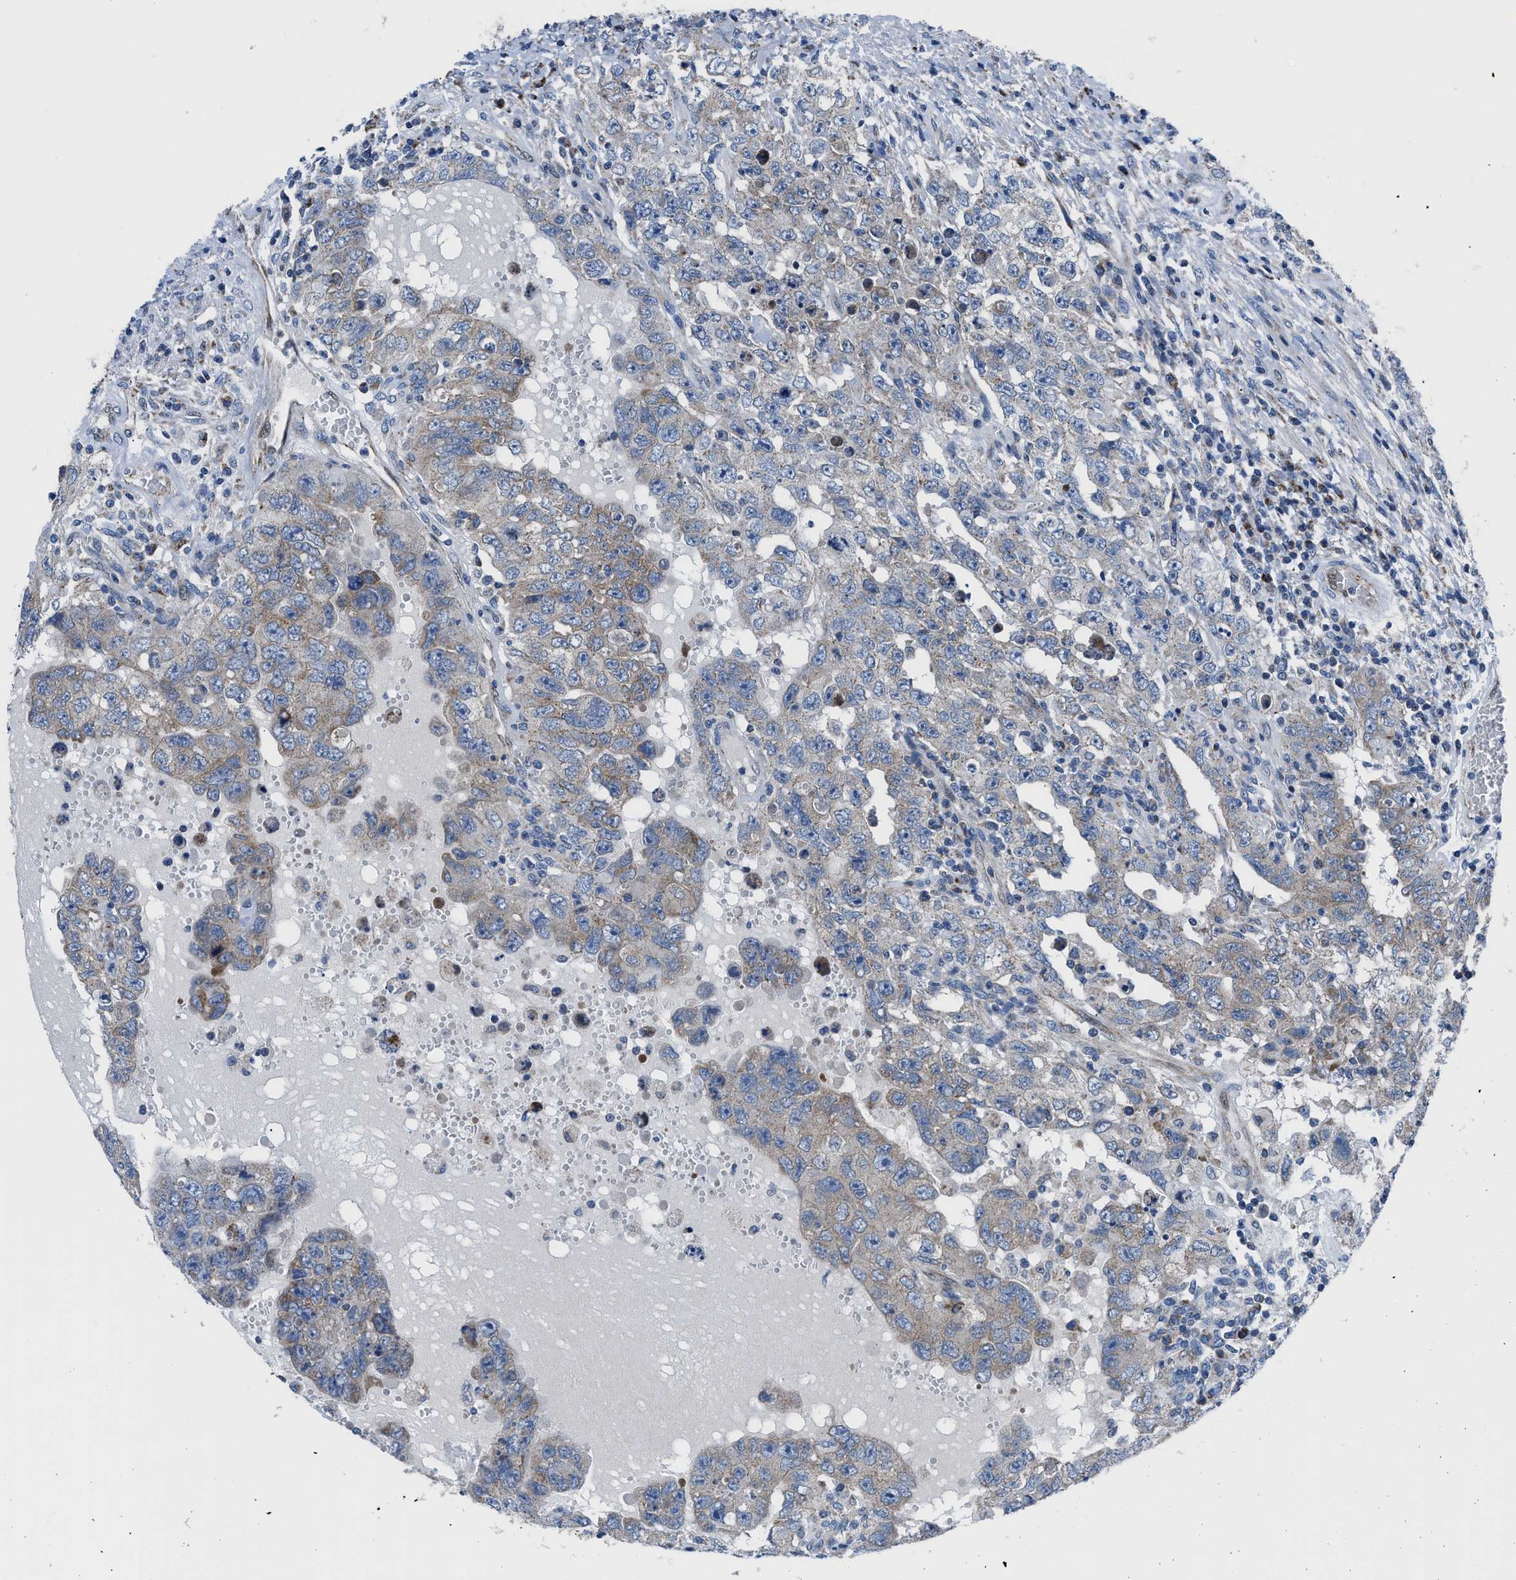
{"staining": {"intensity": "moderate", "quantity": "<25%", "location": "cytoplasmic/membranous"}, "tissue": "testis cancer", "cell_type": "Tumor cells", "image_type": "cancer", "snomed": [{"axis": "morphology", "description": "Carcinoma, Embryonal, NOS"}, {"axis": "topography", "description": "Testis"}], "caption": "Testis cancer tissue demonstrates moderate cytoplasmic/membranous expression in about <25% of tumor cells, visualized by immunohistochemistry.", "gene": "LMO2", "patient": {"sex": "male", "age": 26}}